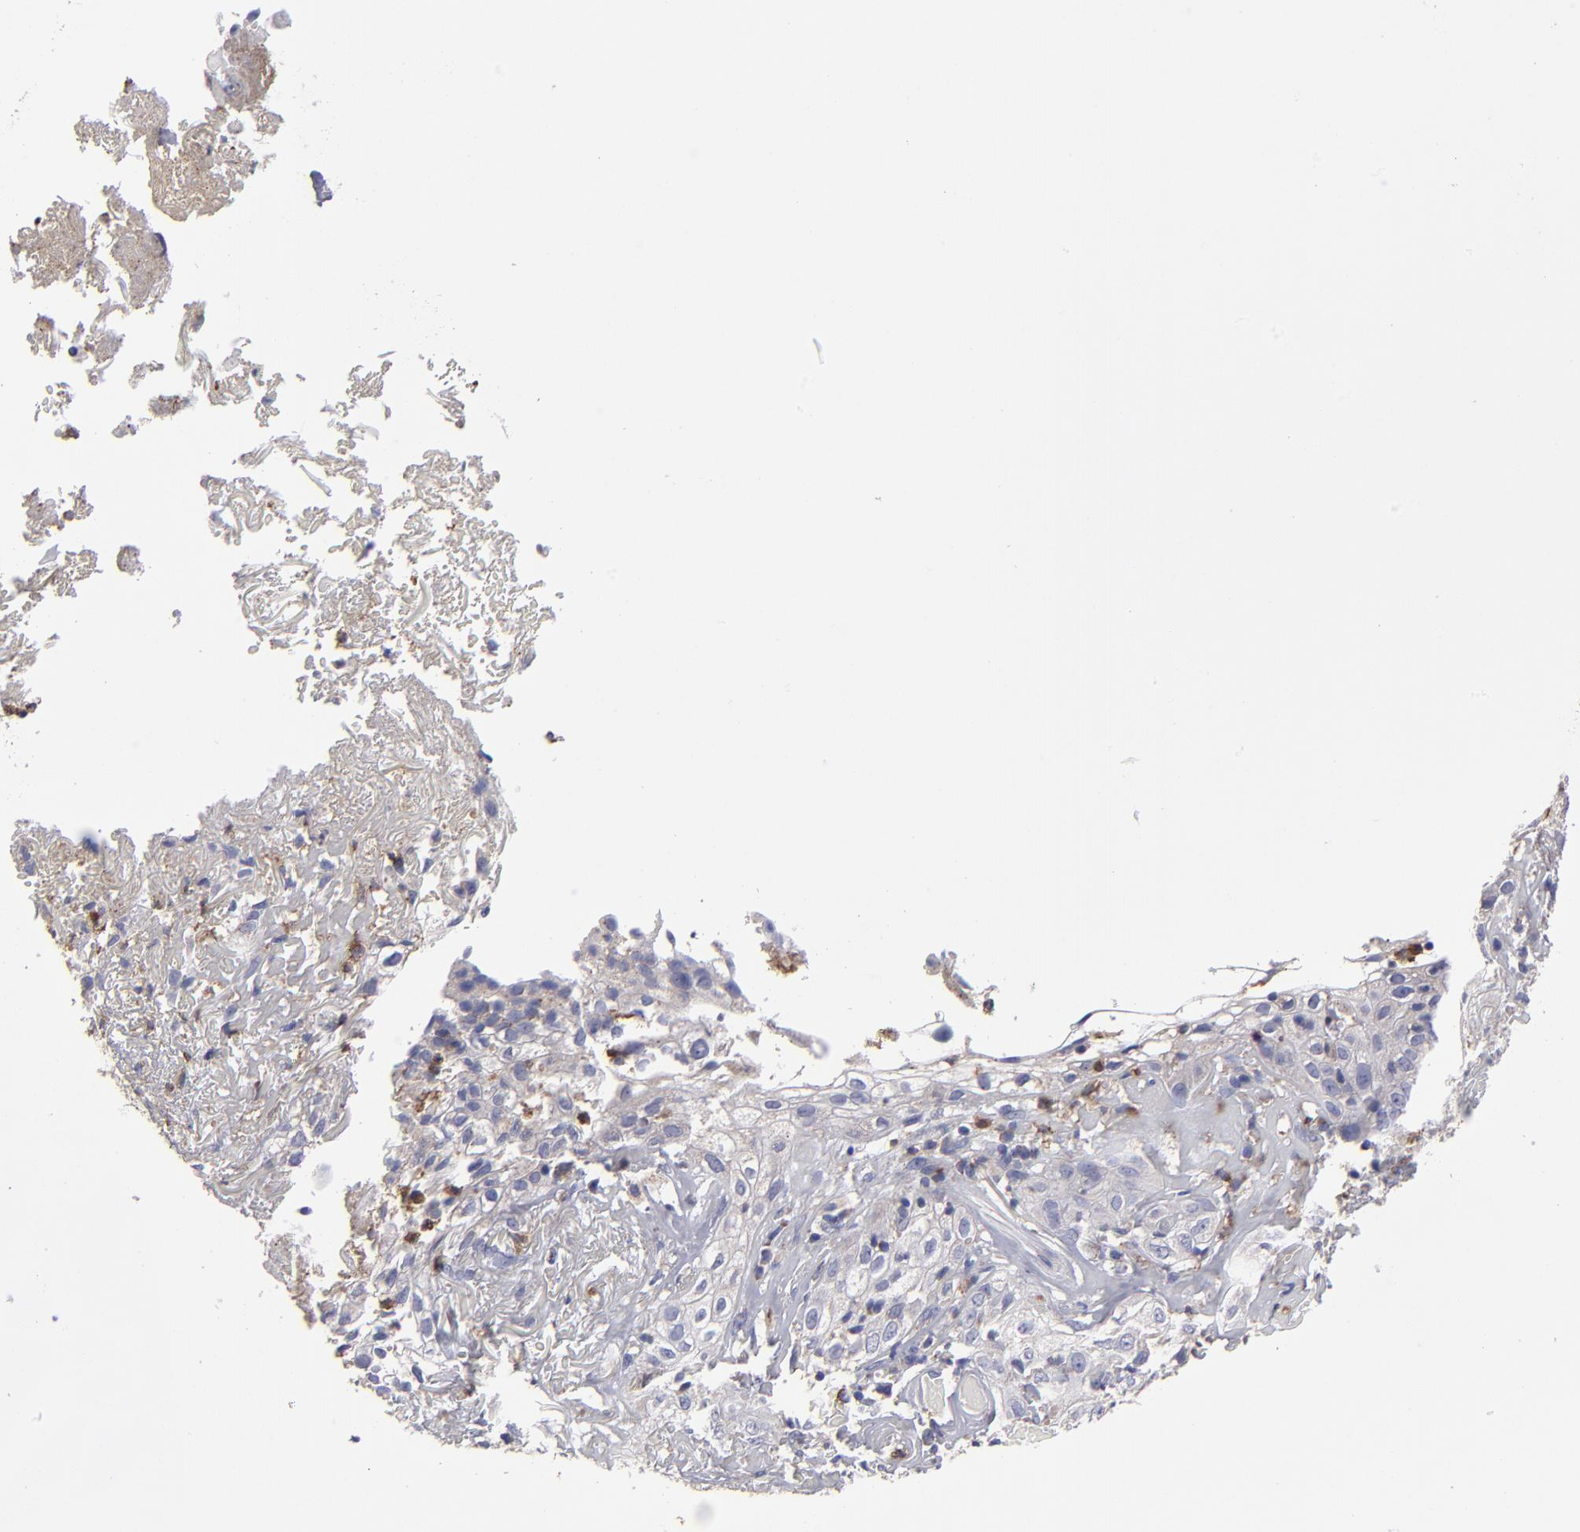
{"staining": {"intensity": "weak", "quantity": "25%-75%", "location": "cytoplasmic/membranous"}, "tissue": "skin cancer", "cell_type": "Tumor cells", "image_type": "cancer", "snomed": [{"axis": "morphology", "description": "Squamous cell carcinoma, NOS"}, {"axis": "topography", "description": "Skin"}], "caption": "Approximately 25%-75% of tumor cells in human squamous cell carcinoma (skin) display weak cytoplasmic/membranous protein positivity as visualized by brown immunohistochemical staining.", "gene": "FGR", "patient": {"sex": "male", "age": 65}}